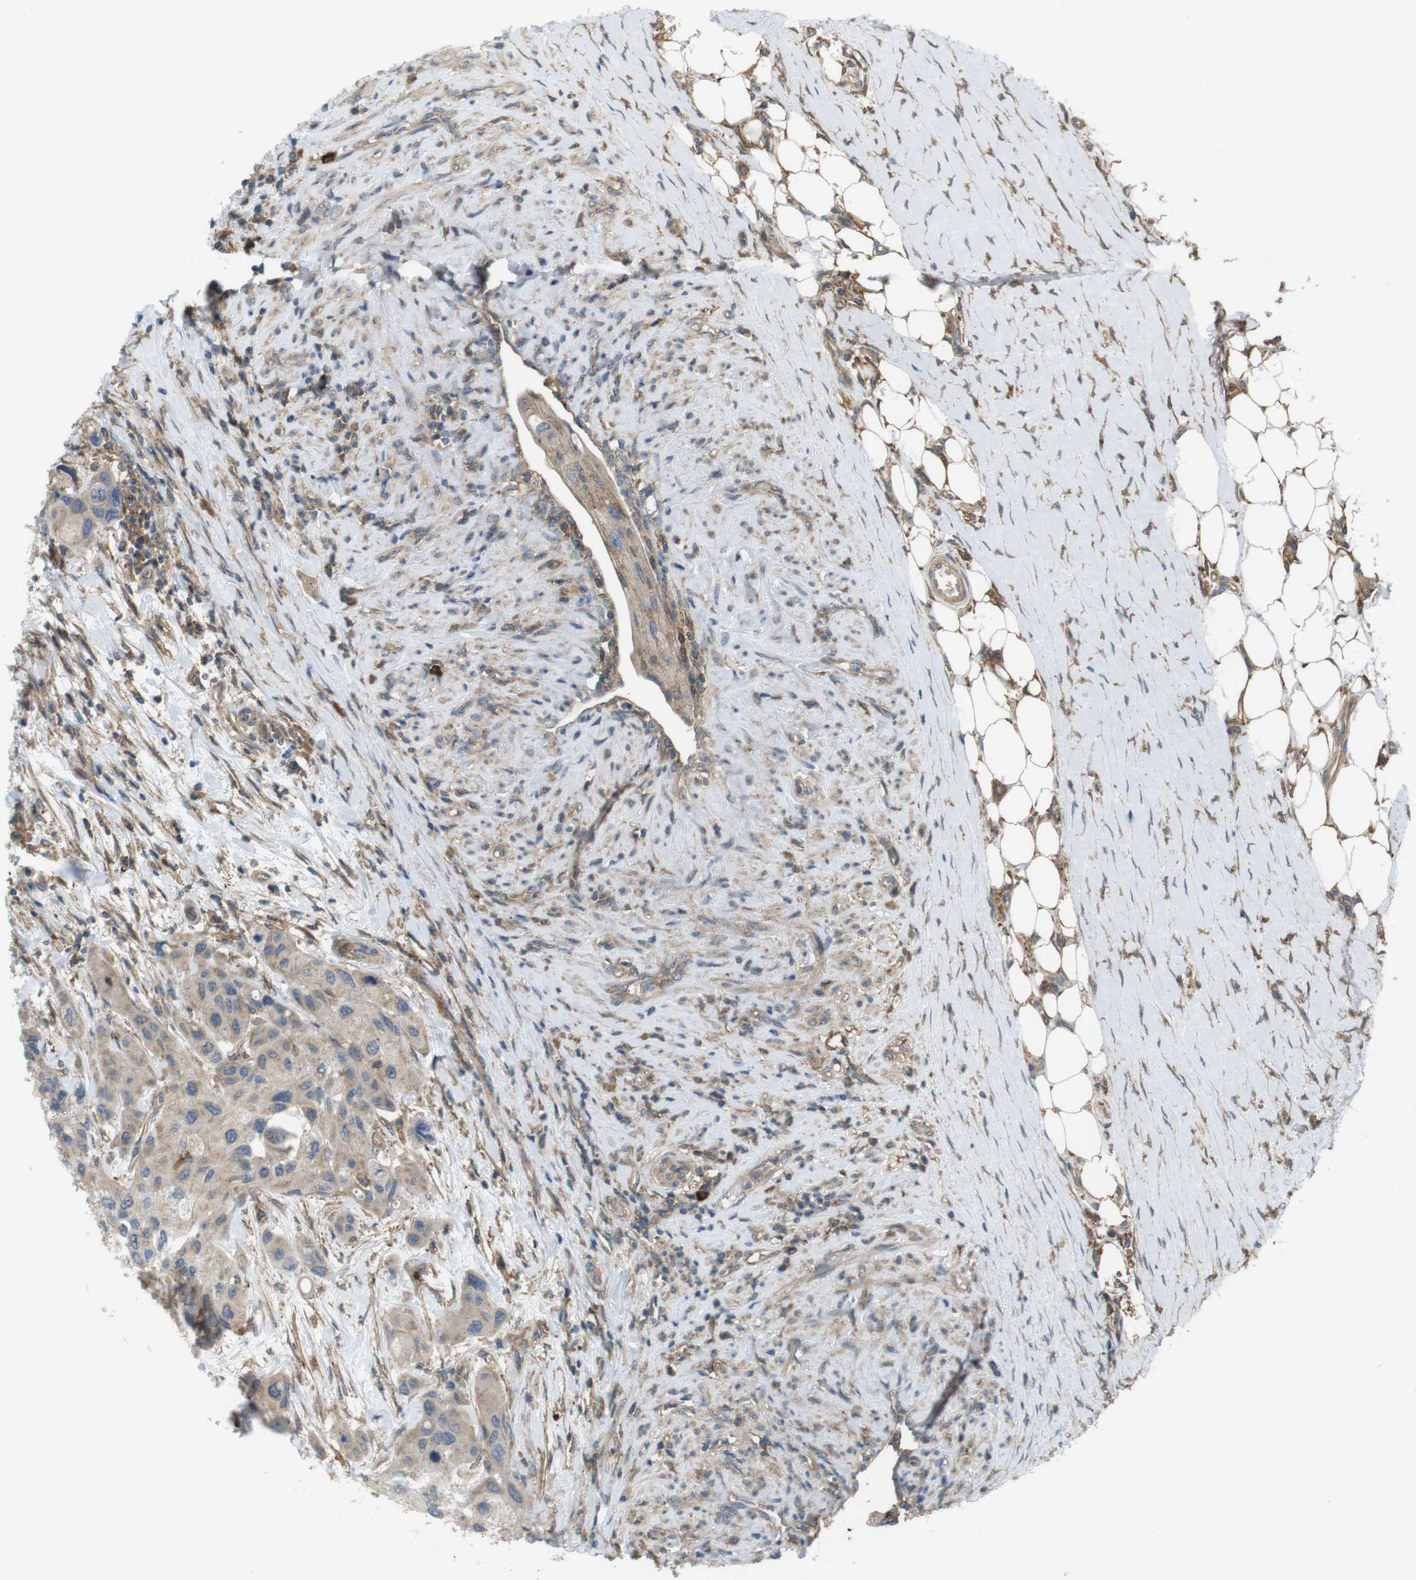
{"staining": {"intensity": "weak", "quantity": ">75%", "location": "cytoplasmic/membranous"}, "tissue": "urothelial cancer", "cell_type": "Tumor cells", "image_type": "cancer", "snomed": [{"axis": "morphology", "description": "Urothelial carcinoma, High grade"}, {"axis": "topography", "description": "Urinary bladder"}], "caption": "Urothelial cancer was stained to show a protein in brown. There is low levels of weak cytoplasmic/membranous expression in approximately >75% of tumor cells.", "gene": "DDAH2", "patient": {"sex": "female", "age": 56}}